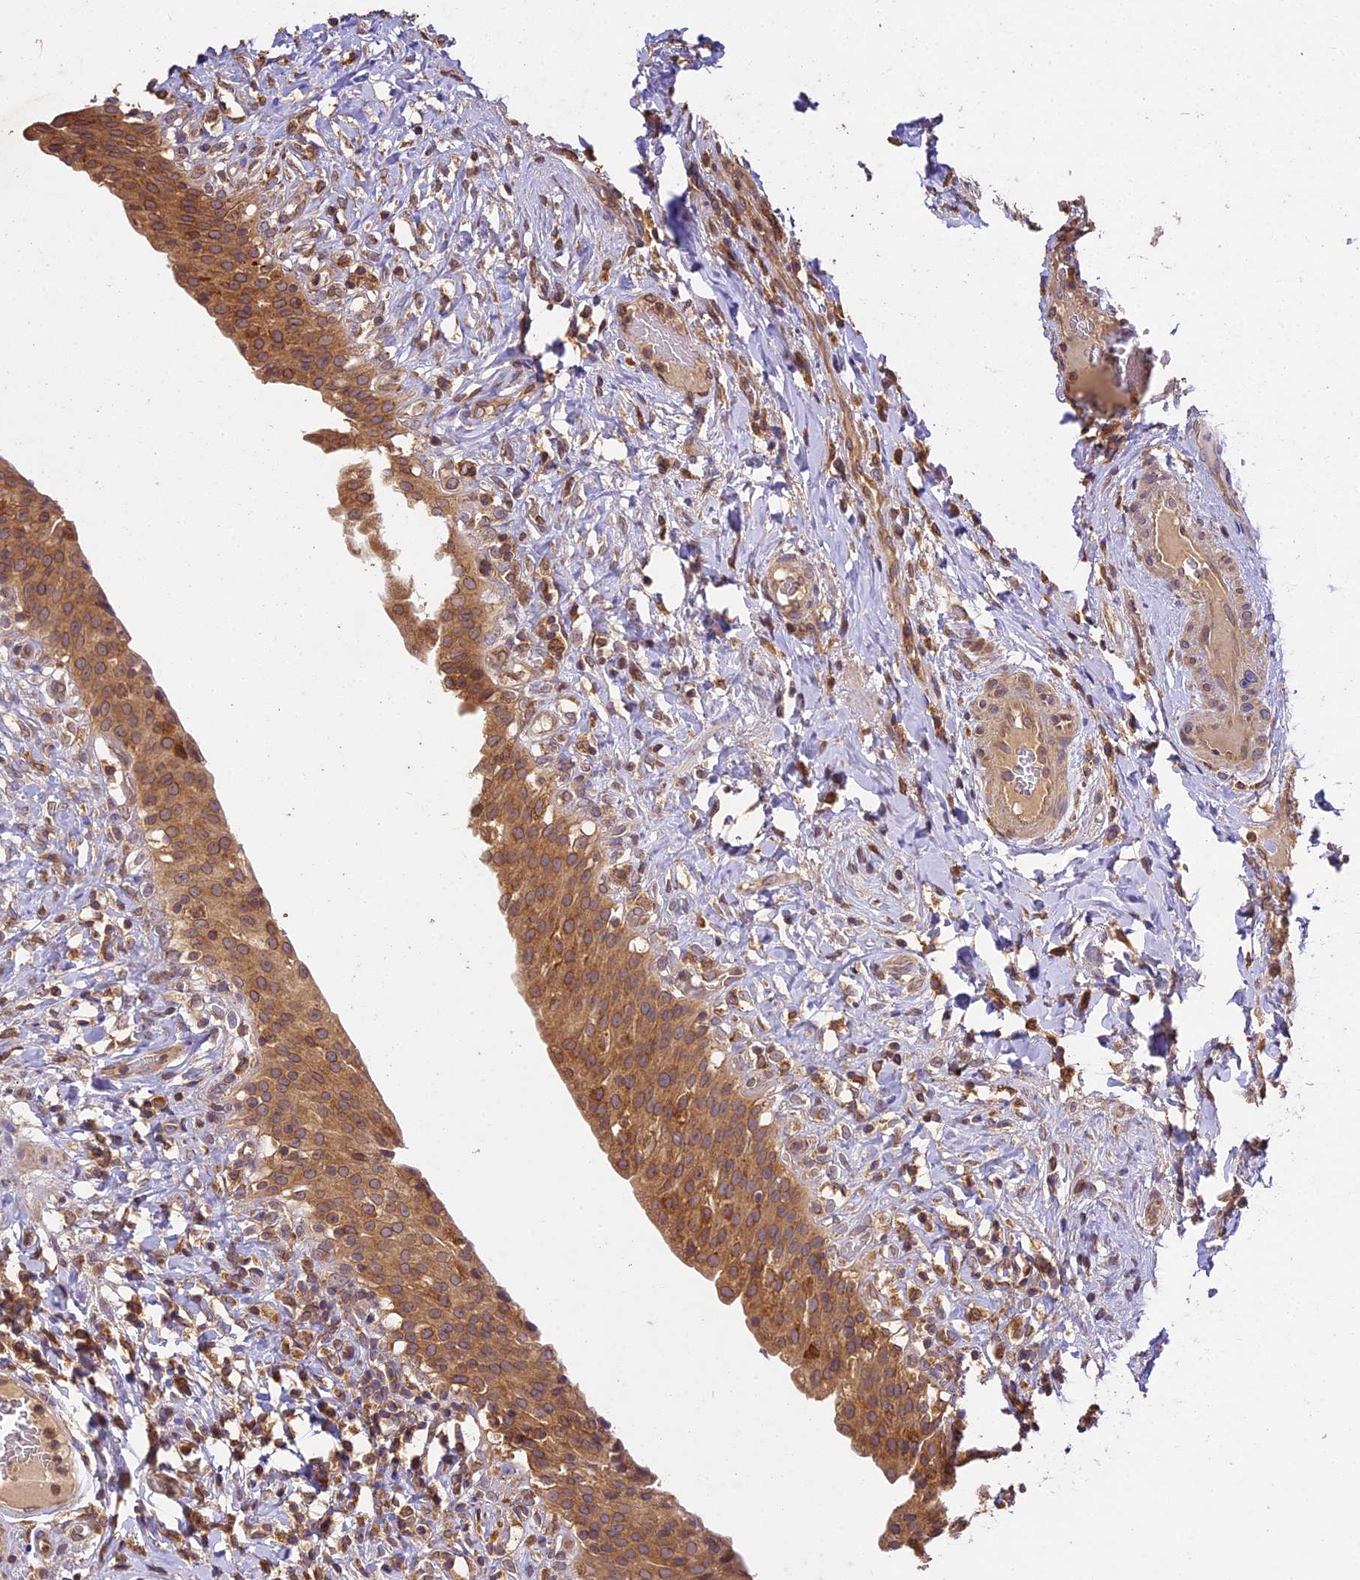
{"staining": {"intensity": "moderate", "quantity": ">75%", "location": "cytoplasmic/membranous"}, "tissue": "urinary bladder", "cell_type": "Urothelial cells", "image_type": "normal", "snomed": [{"axis": "morphology", "description": "Normal tissue, NOS"}, {"axis": "morphology", "description": "Inflammation, NOS"}, {"axis": "topography", "description": "Urinary bladder"}], "caption": "Urothelial cells reveal moderate cytoplasmic/membranous expression in about >75% of cells in unremarkable urinary bladder. The staining was performed using DAB to visualize the protein expression in brown, while the nuclei were stained in blue with hematoxylin (Magnification: 20x).", "gene": "BRAP", "patient": {"sex": "male", "age": 64}}